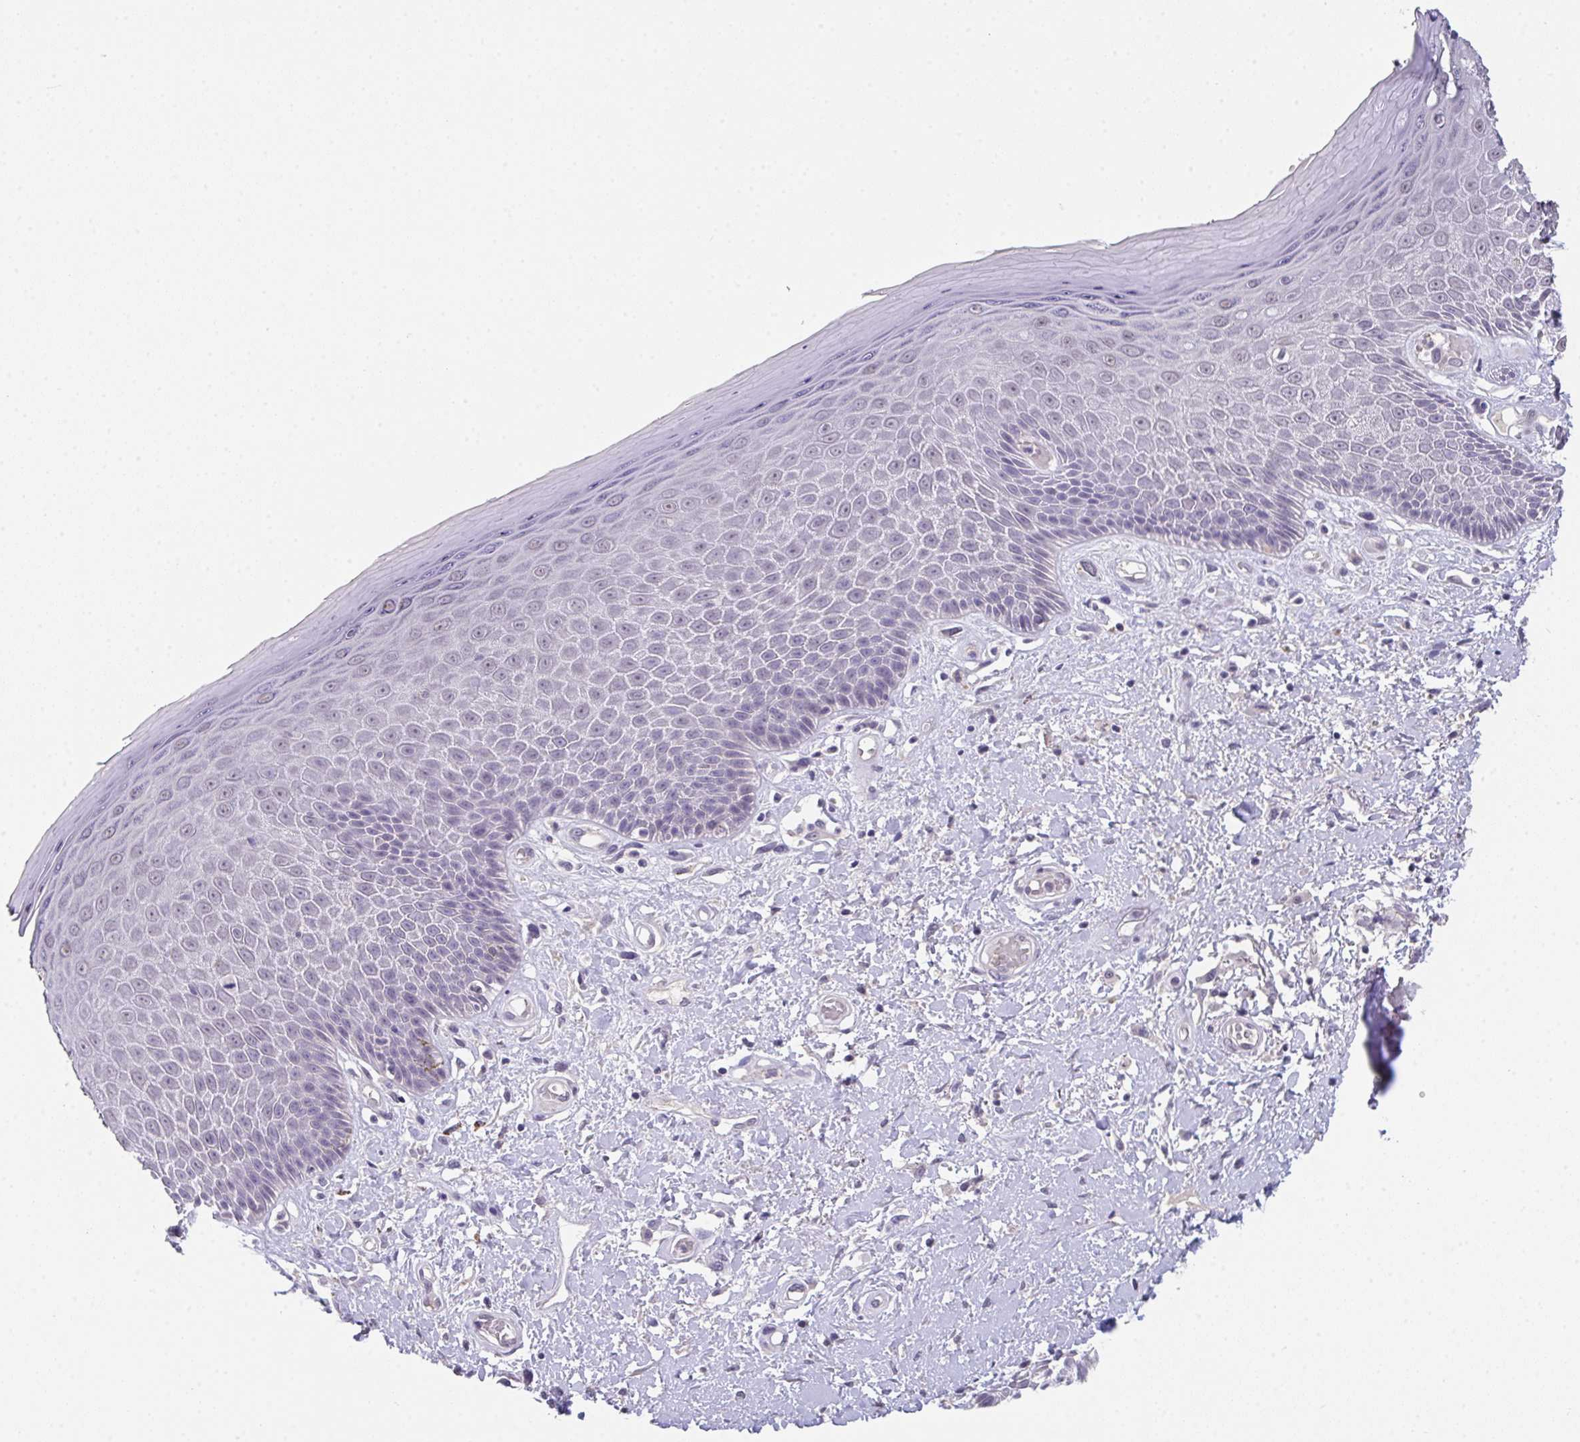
{"staining": {"intensity": "negative", "quantity": "none", "location": "none"}, "tissue": "skin", "cell_type": "Epidermal cells", "image_type": "normal", "snomed": [{"axis": "morphology", "description": "Normal tissue, NOS"}, {"axis": "topography", "description": "Anal"}, {"axis": "topography", "description": "Peripheral nerve tissue"}], "caption": "This image is of benign skin stained with IHC to label a protein in brown with the nuclei are counter-stained blue. There is no positivity in epidermal cells. The staining was performed using DAB to visualize the protein expression in brown, while the nuclei were stained in blue with hematoxylin (Magnification: 20x).", "gene": "GLTPD2", "patient": {"sex": "male", "age": 78}}